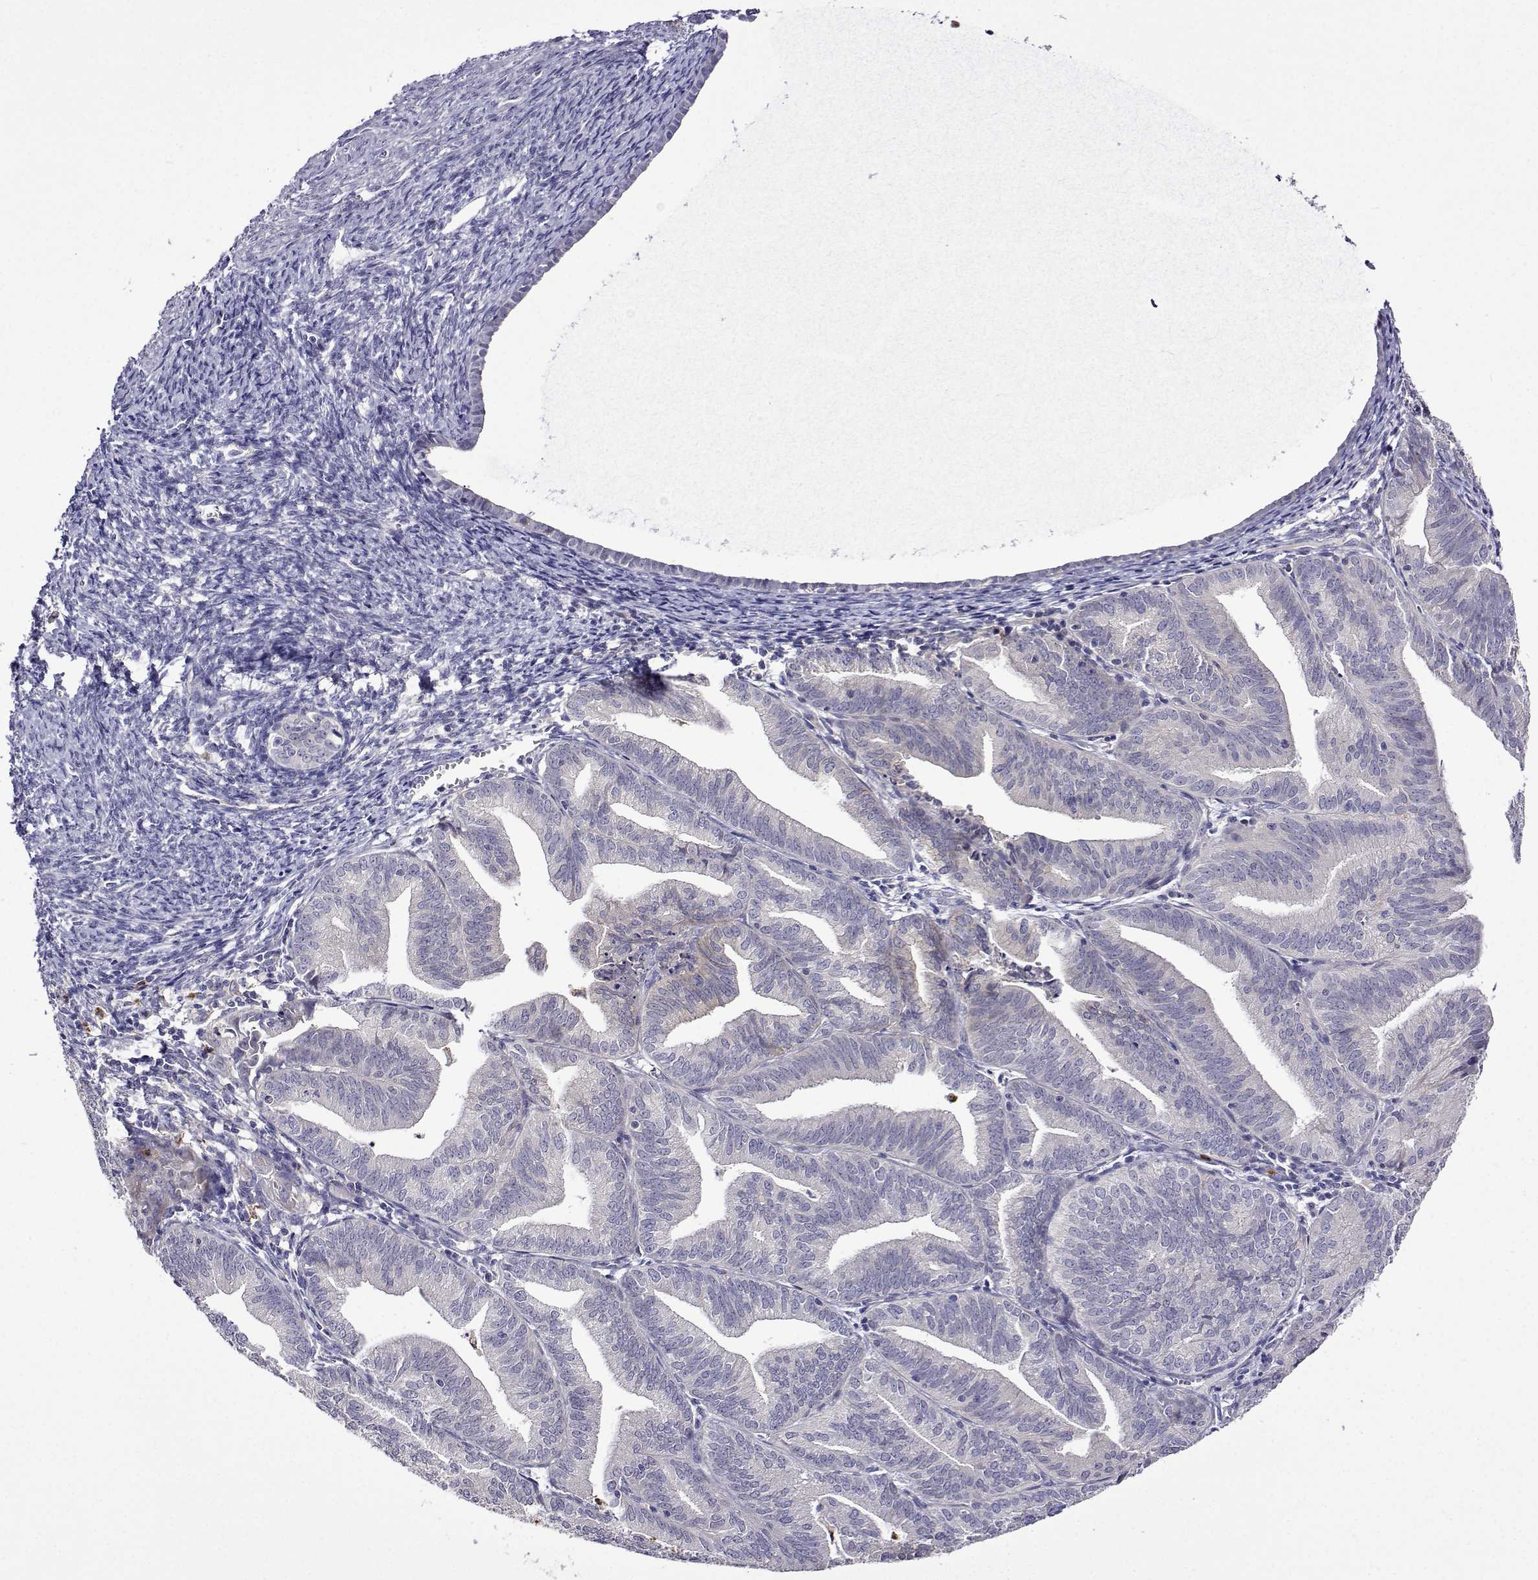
{"staining": {"intensity": "negative", "quantity": "none", "location": "none"}, "tissue": "endometrial cancer", "cell_type": "Tumor cells", "image_type": "cancer", "snomed": [{"axis": "morphology", "description": "Adenocarcinoma, NOS"}, {"axis": "topography", "description": "Endometrium"}], "caption": "Immunohistochemistry (IHC) of endometrial cancer (adenocarcinoma) displays no staining in tumor cells. (Brightfield microscopy of DAB (3,3'-diaminobenzidine) immunohistochemistry (IHC) at high magnification).", "gene": "SULT2A1", "patient": {"sex": "female", "age": 70}}